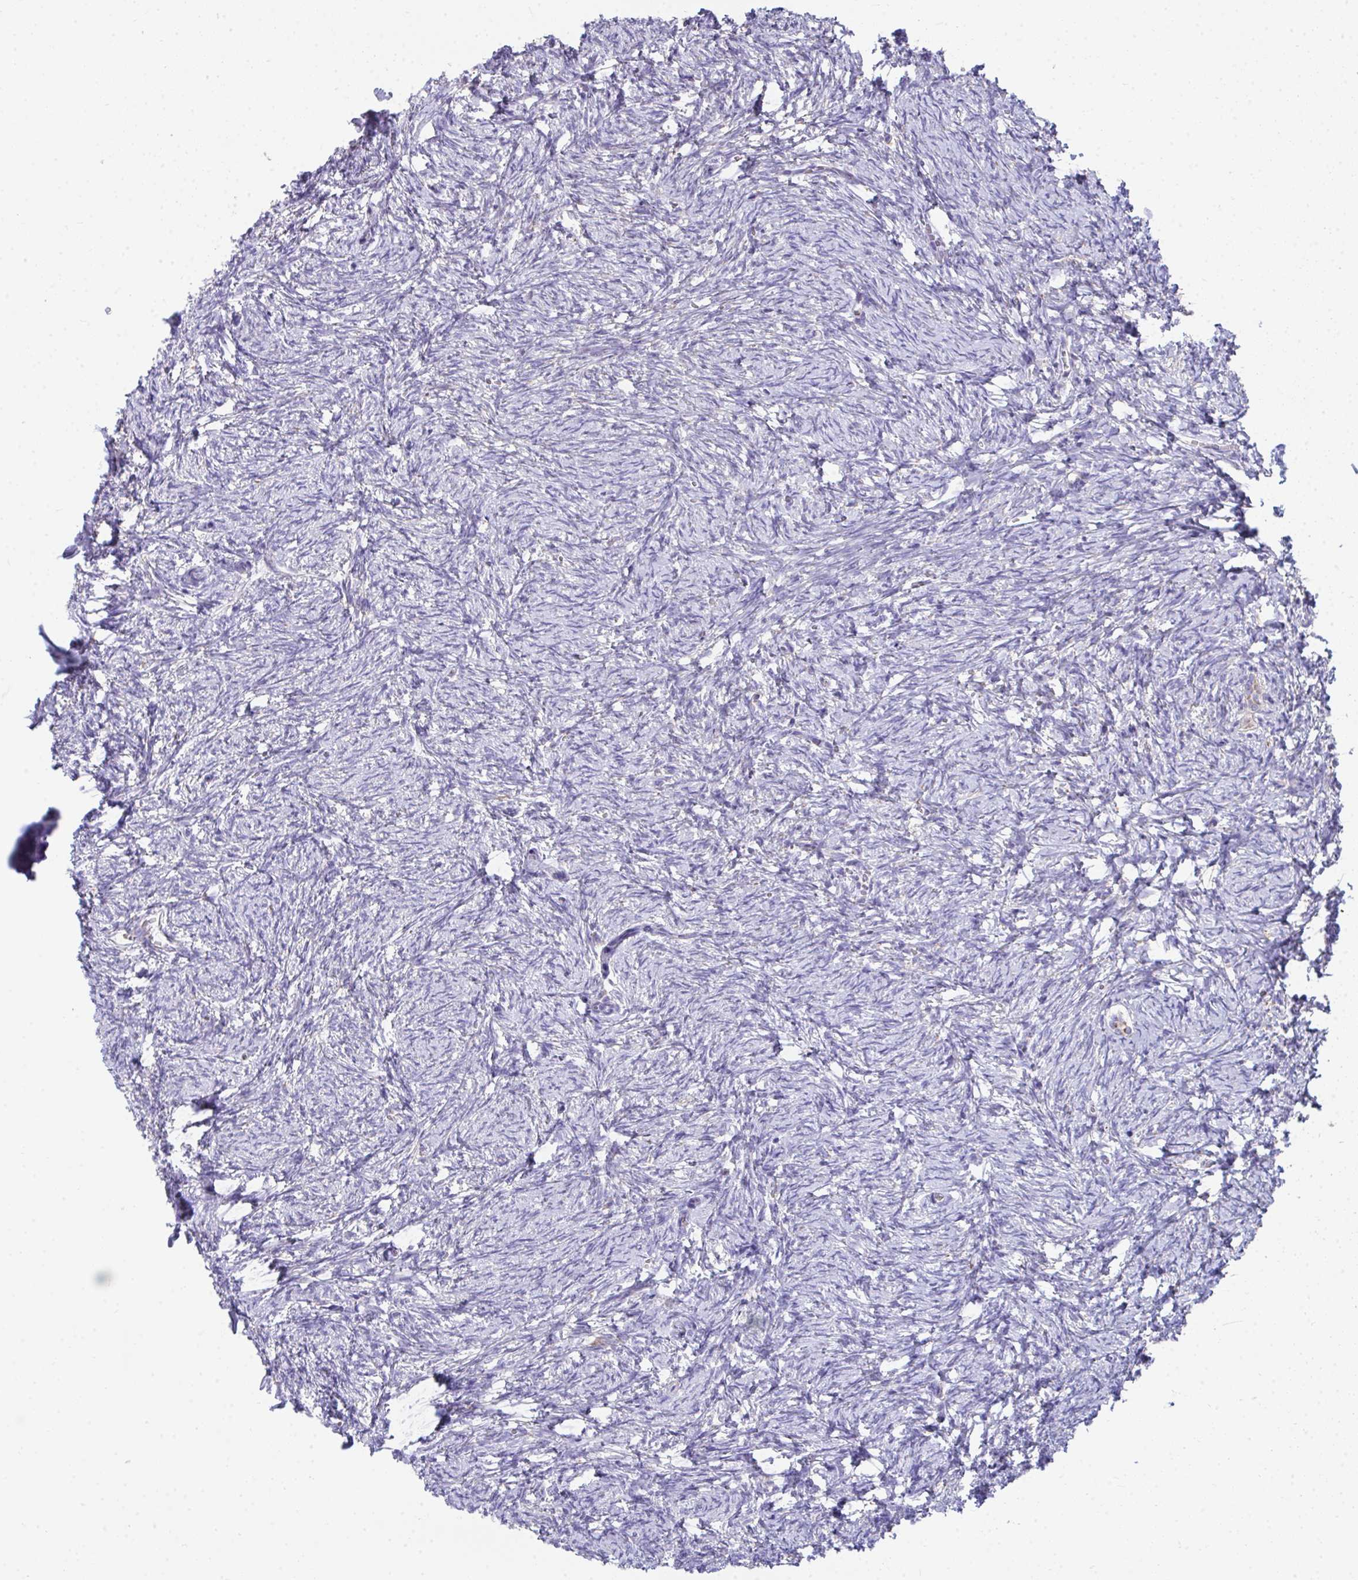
{"staining": {"intensity": "negative", "quantity": "none", "location": "none"}, "tissue": "ovary", "cell_type": "Follicle cells", "image_type": "normal", "snomed": [{"axis": "morphology", "description": "Normal tissue, NOS"}, {"axis": "topography", "description": "Ovary"}], "caption": "Immunohistochemistry of unremarkable human ovary displays no expression in follicle cells. (Brightfield microscopy of DAB (3,3'-diaminobenzidine) immunohistochemistry (IHC) at high magnification).", "gene": "COA5", "patient": {"sex": "female", "age": 41}}